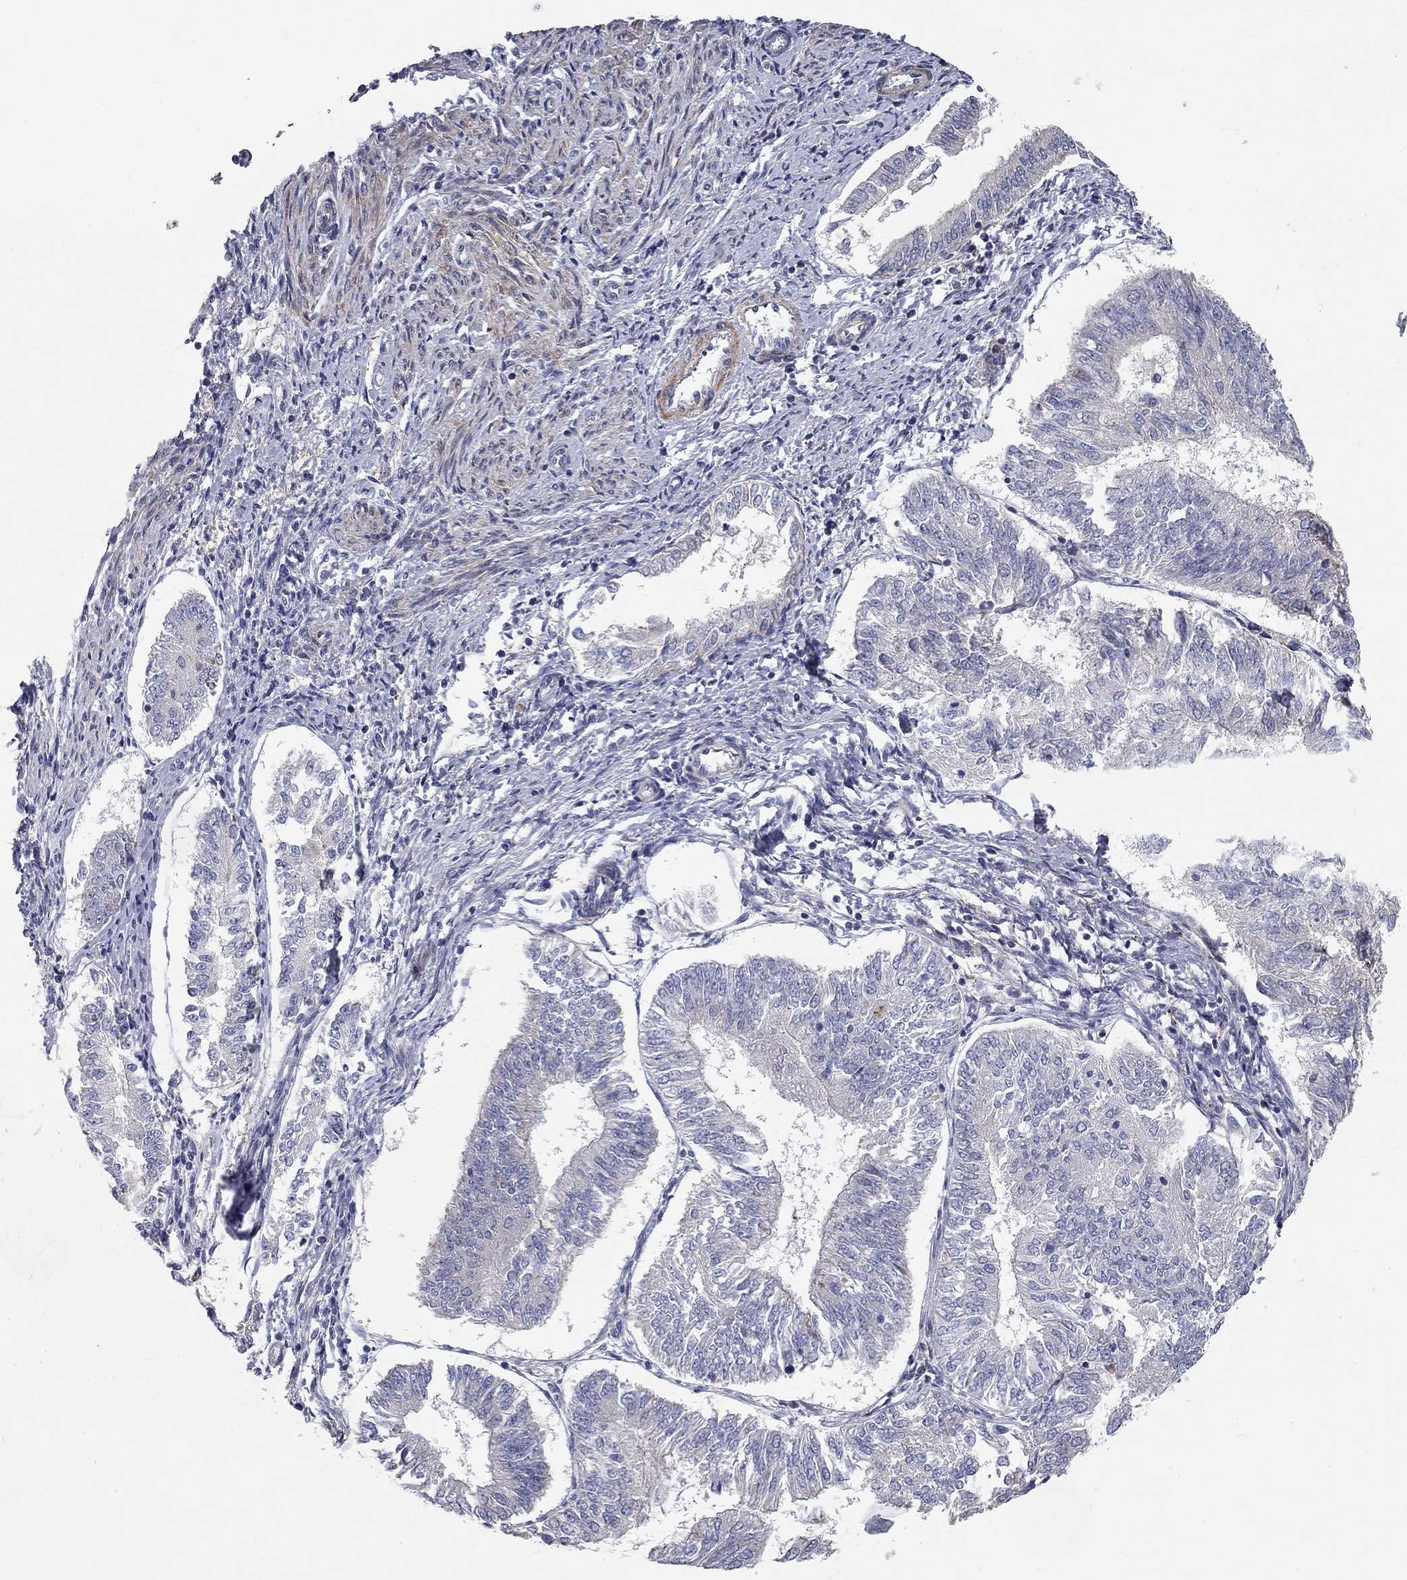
{"staining": {"intensity": "negative", "quantity": "none", "location": "none"}, "tissue": "endometrial cancer", "cell_type": "Tumor cells", "image_type": "cancer", "snomed": [{"axis": "morphology", "description": "Adenocarcinoma, NOS"}, {"axis": "topography", "description": "Endometrium"}], "caption": "DAB immunohistochemical staining of human endometrial cancer (adenocarcinoma) reveals no significant staining in tumor cells.", "gene": "KANSL1L", "patient": {"sex": "female", "age": 58}}